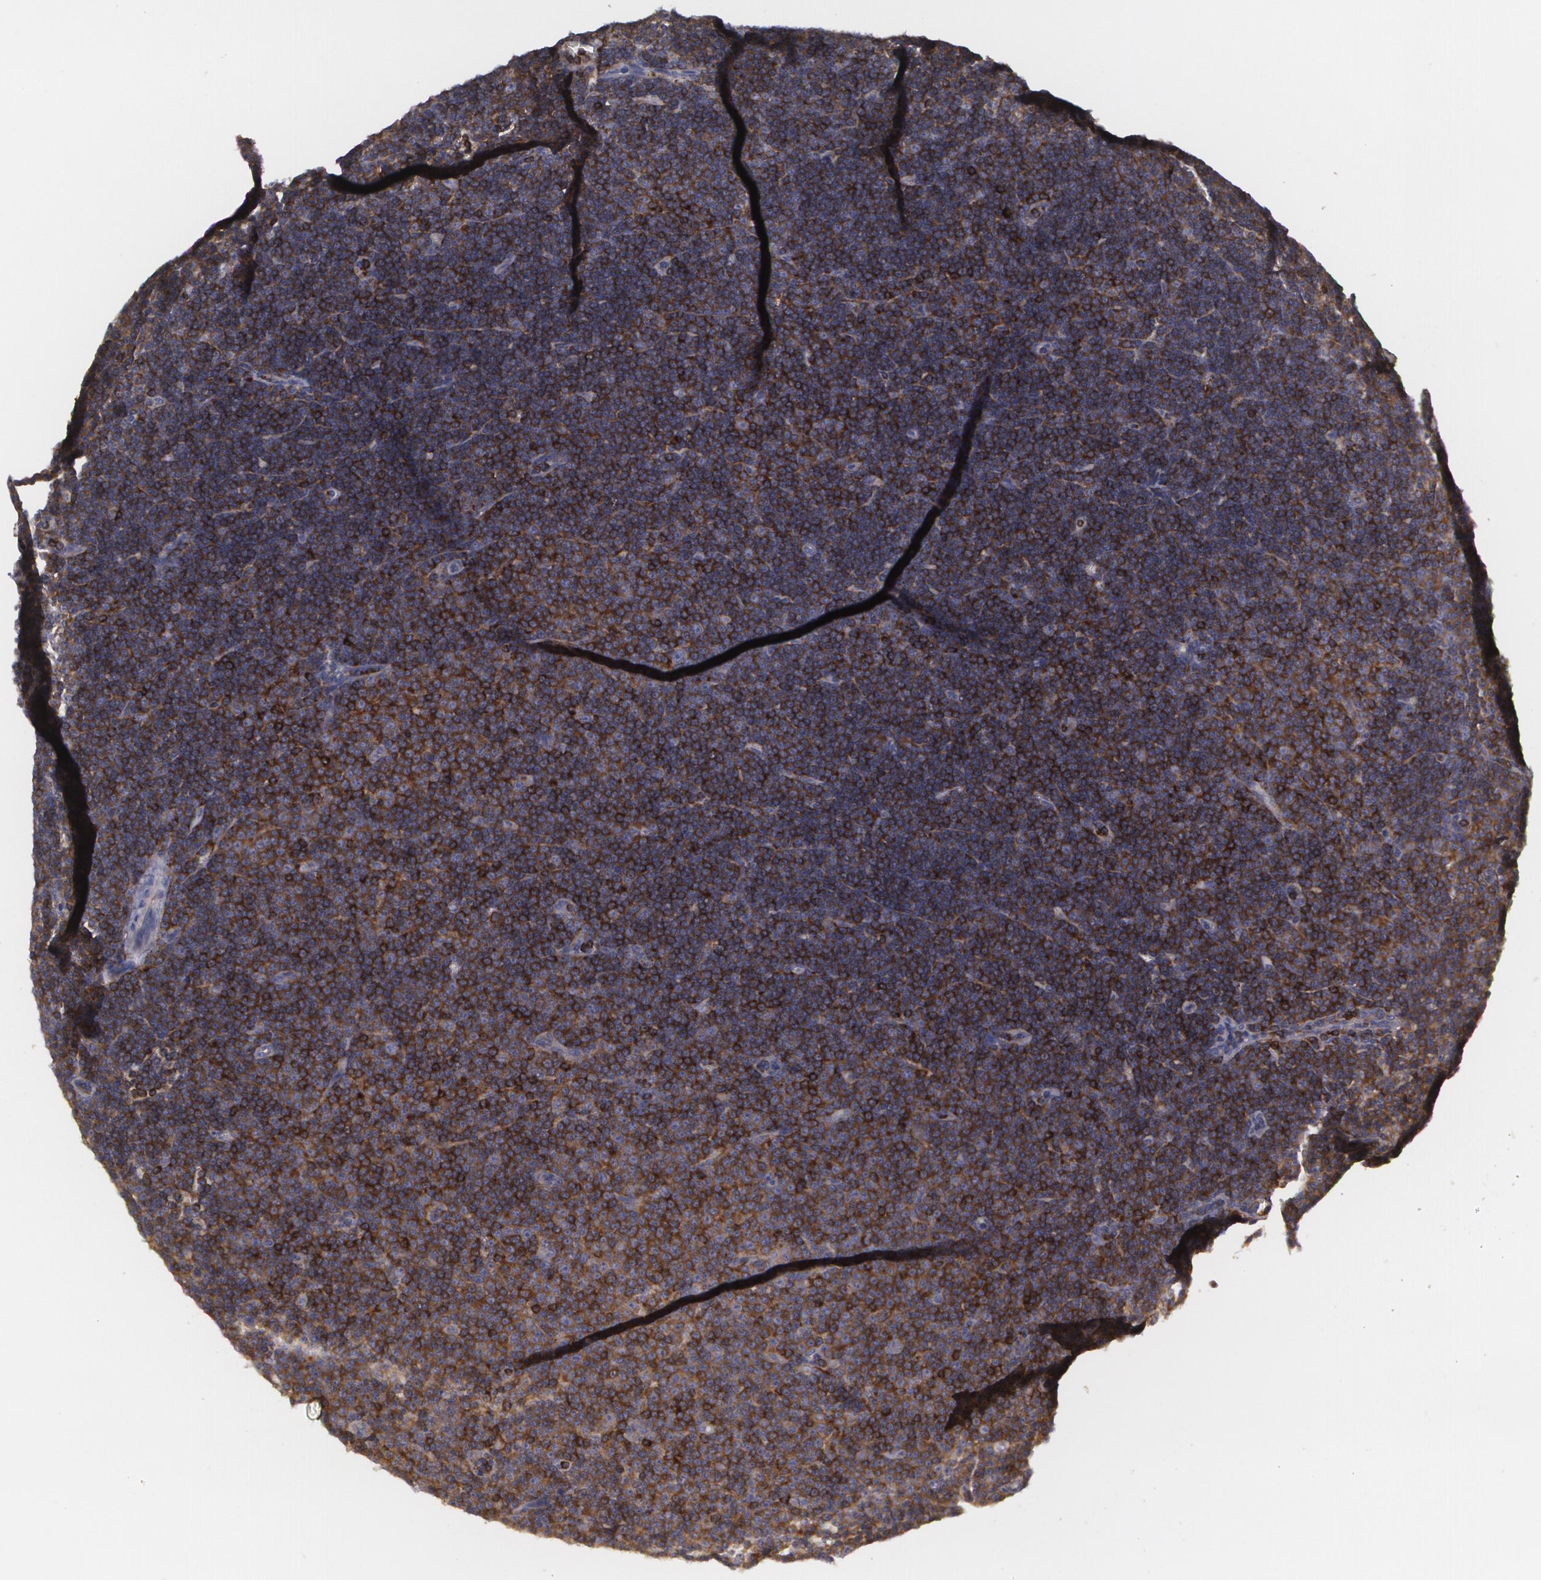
{"staining": {"intensity": "strong", "quantity": ">75%", "location": "cytoplasmic/membranous"}, "tissue": "lymphoma", "cell_type": "Tumor cells", "image_type": "cancer", "snomed": [{"axis": "morphology", "description": "Malignant lymphoma, non-Hodgkin's type, Low grade"}, {"axis": "topography", "description": "Lymph node"}], "caption": "An image of malignant lymphoma, non-Hodgkin's type (low-grade) stained for a protein reveals strong cytoplasmic/membranous brown staining in tumor cells. (DAB = brown stain, brightfield microscopy at high magnification).", "gene": "BIN1", "patient": {"sex": "male", "age": 57}}